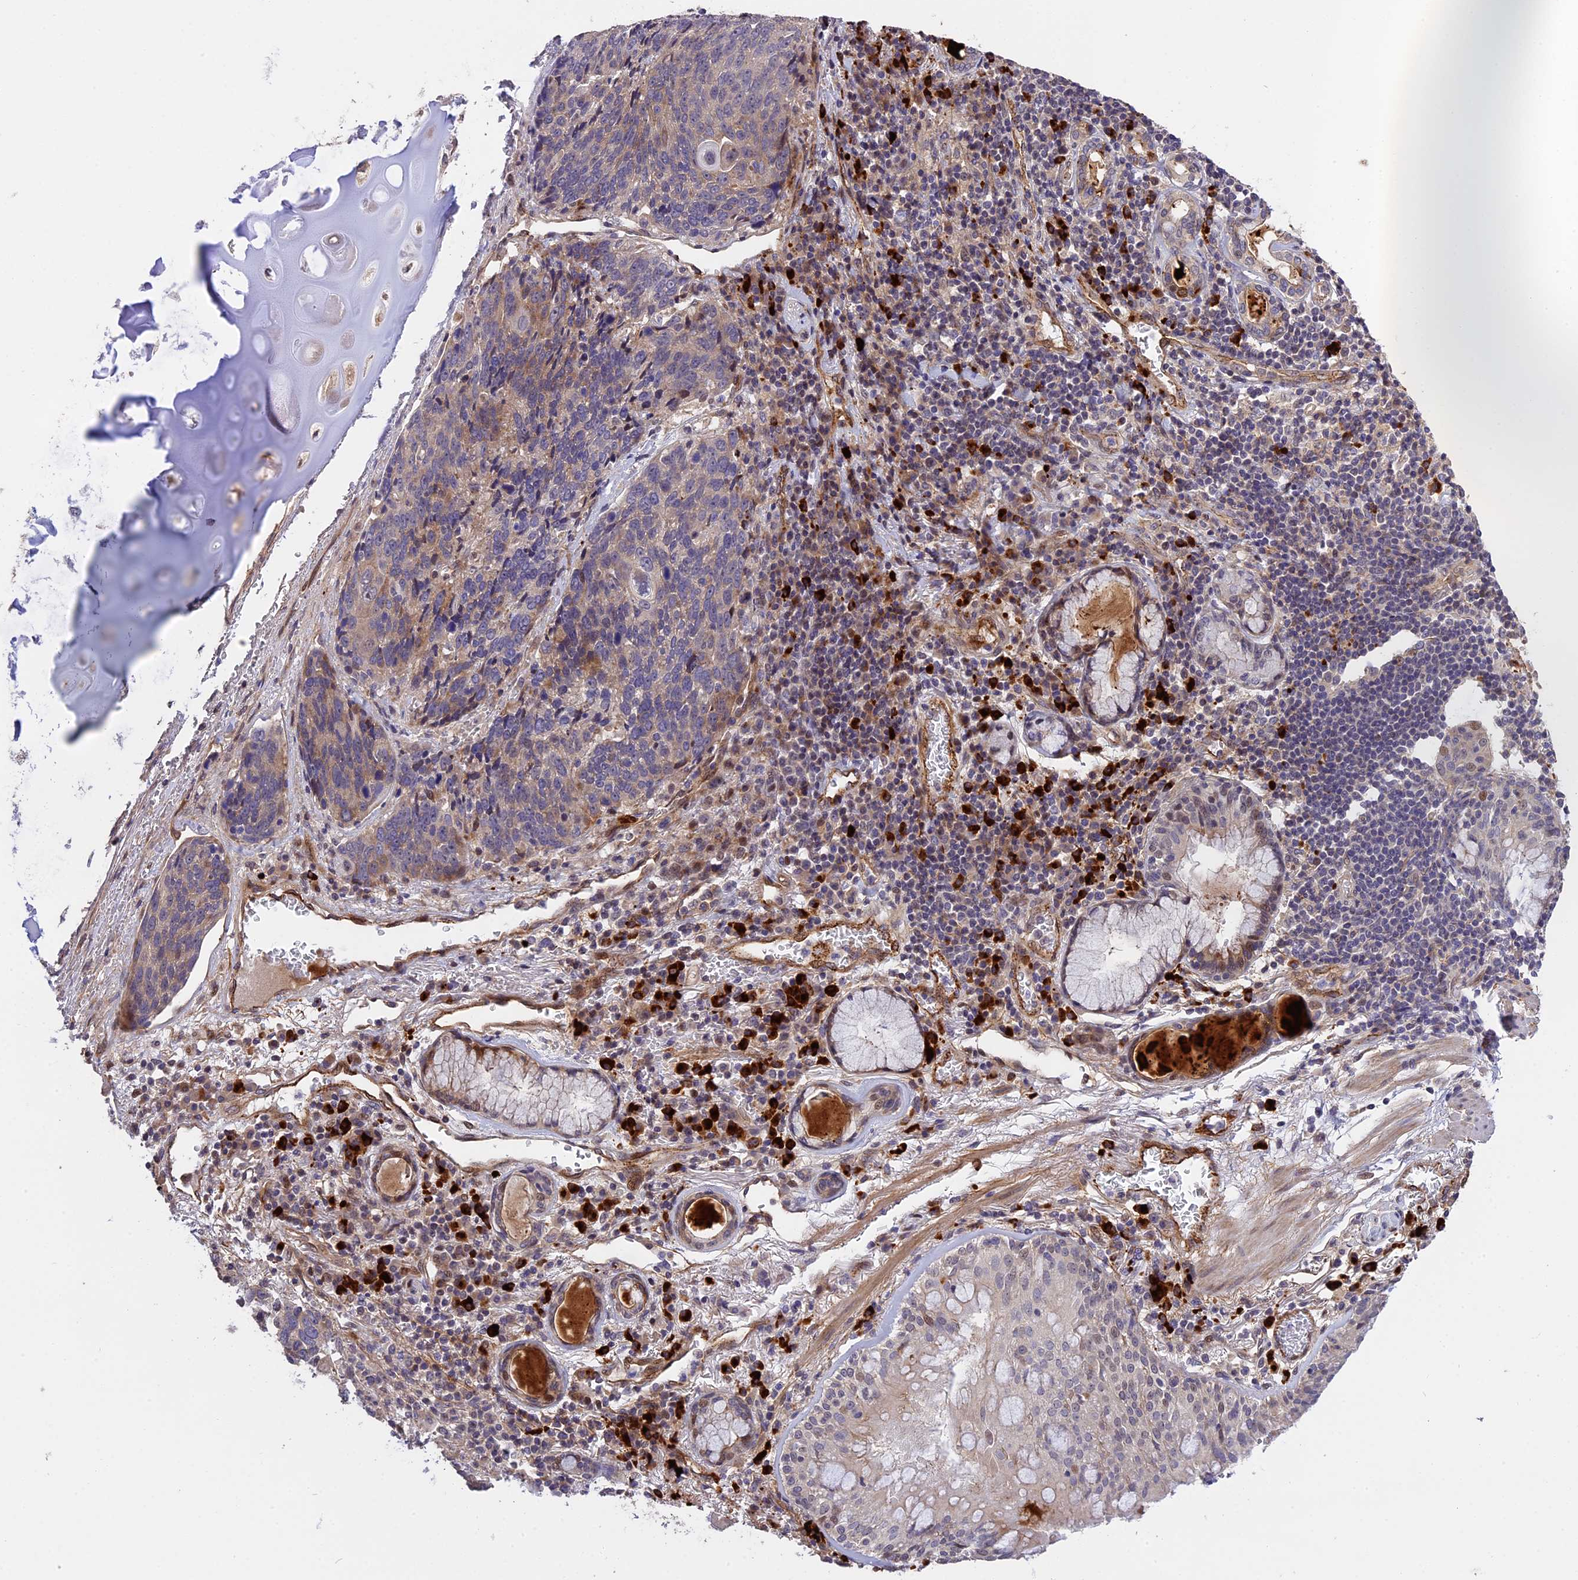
{"staining": {"intensity": "weak", "quantity": "<25%", "location": "cytoplasmic/membranous"}, "tissue": "lung cancer", "cell_type": "Tumor cells", "image_type": "cancer", "snomed": [{"axis": "morphology", "description": "Squamous cell carcinoma, NOS"}, {"axis": "topography", "description": "Lung"}], "caption": "This is an immunohistochemistry (IHC) histopathology image of lung cancer. There is no expression in tumor cells.", "gene": "MFSD2A", "patient": {"sex": "male", "age": 66}}